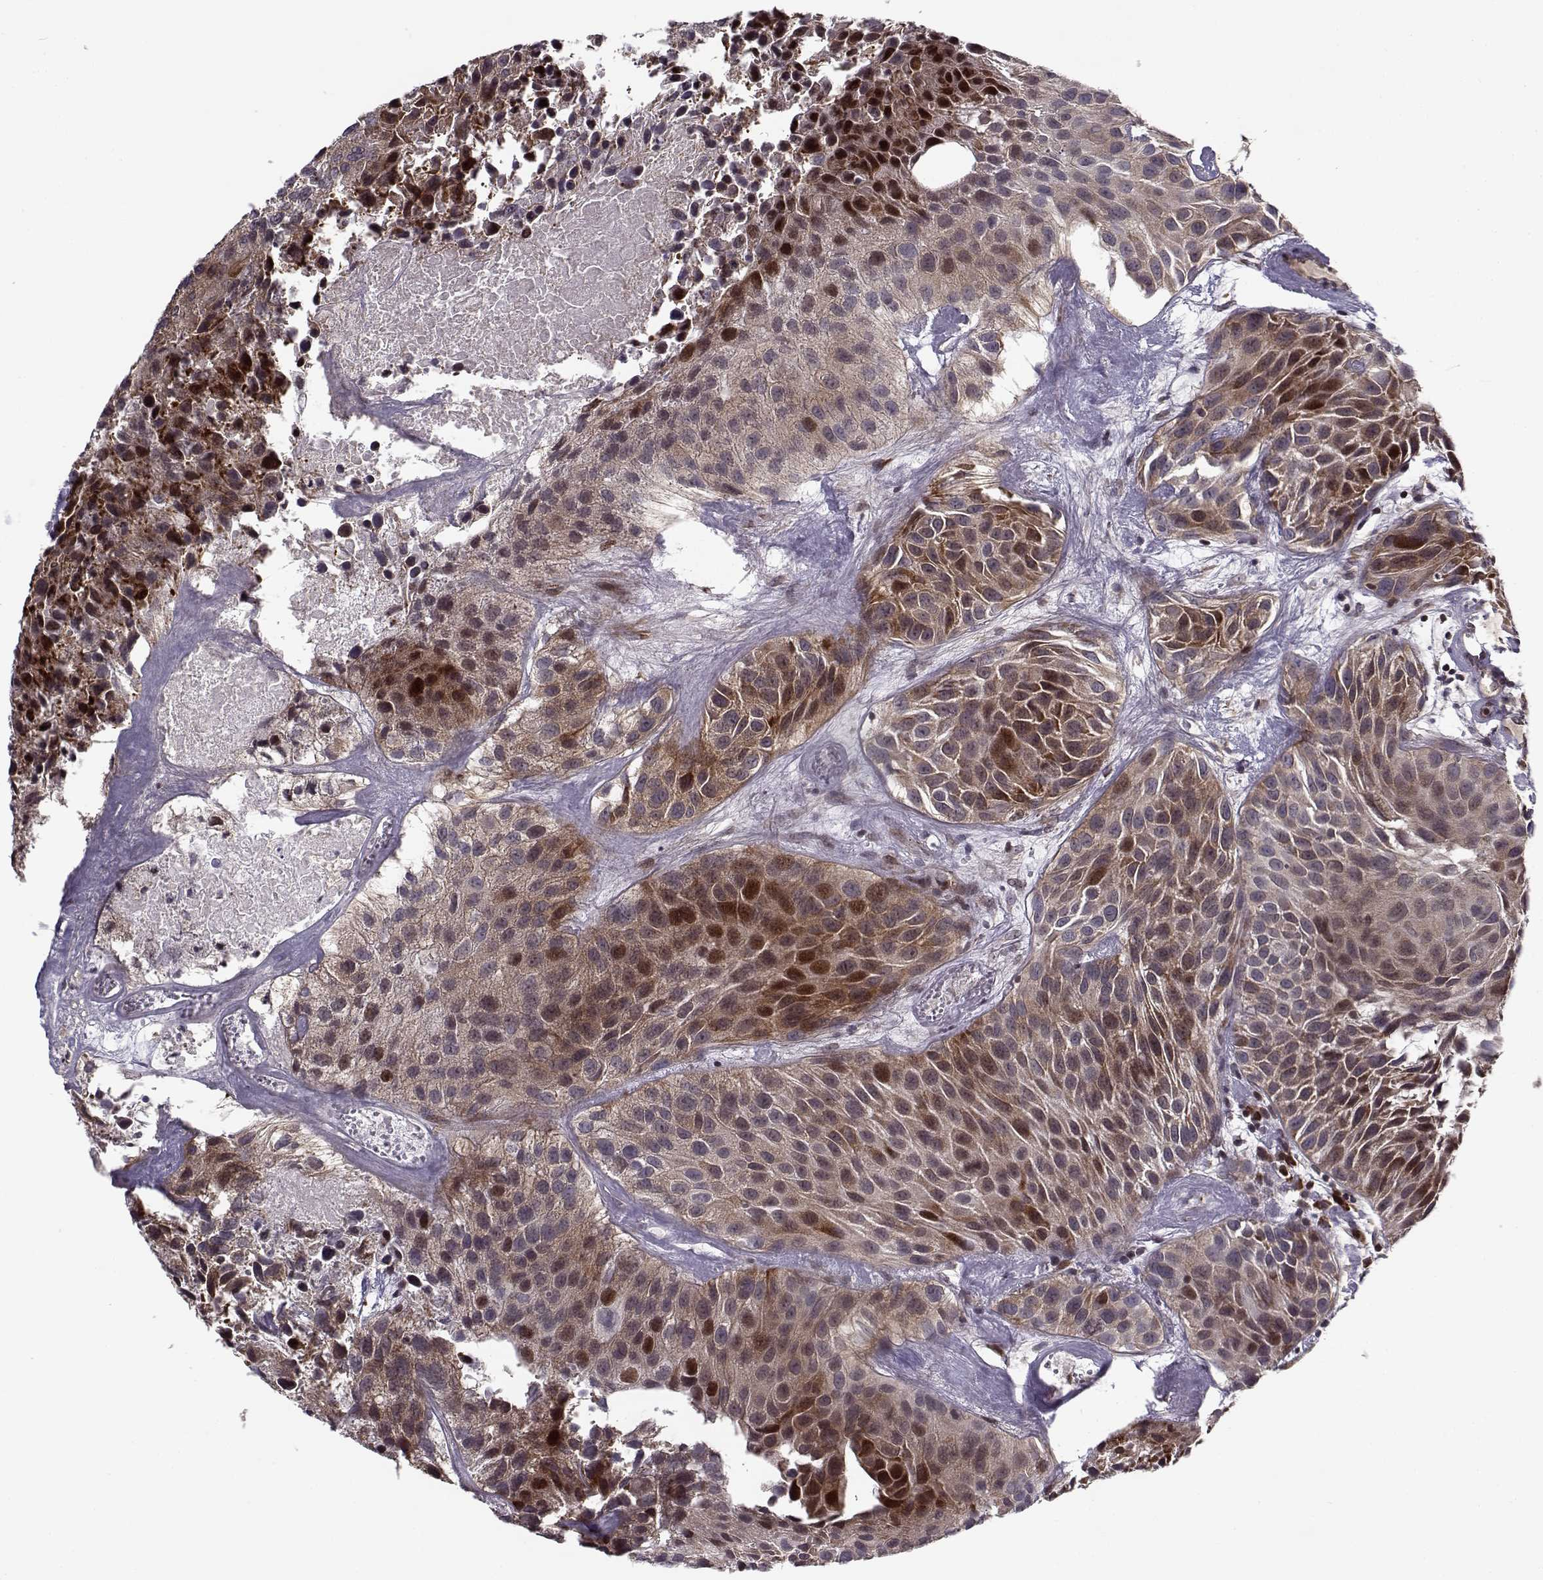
{"staining": {"intensity": "strong", "quantity": "25%-75%", "location": "cytoplasmic/membranous,nuclear"}, "tissue": "urothelial cancer", "cell_type": "Tumor cells", "image_type": "cancer", "snomed": [{"axis": "morphology", "description": "Urothelial carcinoma, Low grade"}, {"axis": "topography", "description": "Urinary bladder"}], "caption": "Protein expression by IHC exhibits strong cytoplasmic/membranous and nuclear staining in about 25%-75% of tumor cells in low-grade urothelial carcinoma.", "gene": "RPL31", "patient": {"sex": "female", "age": 87}}